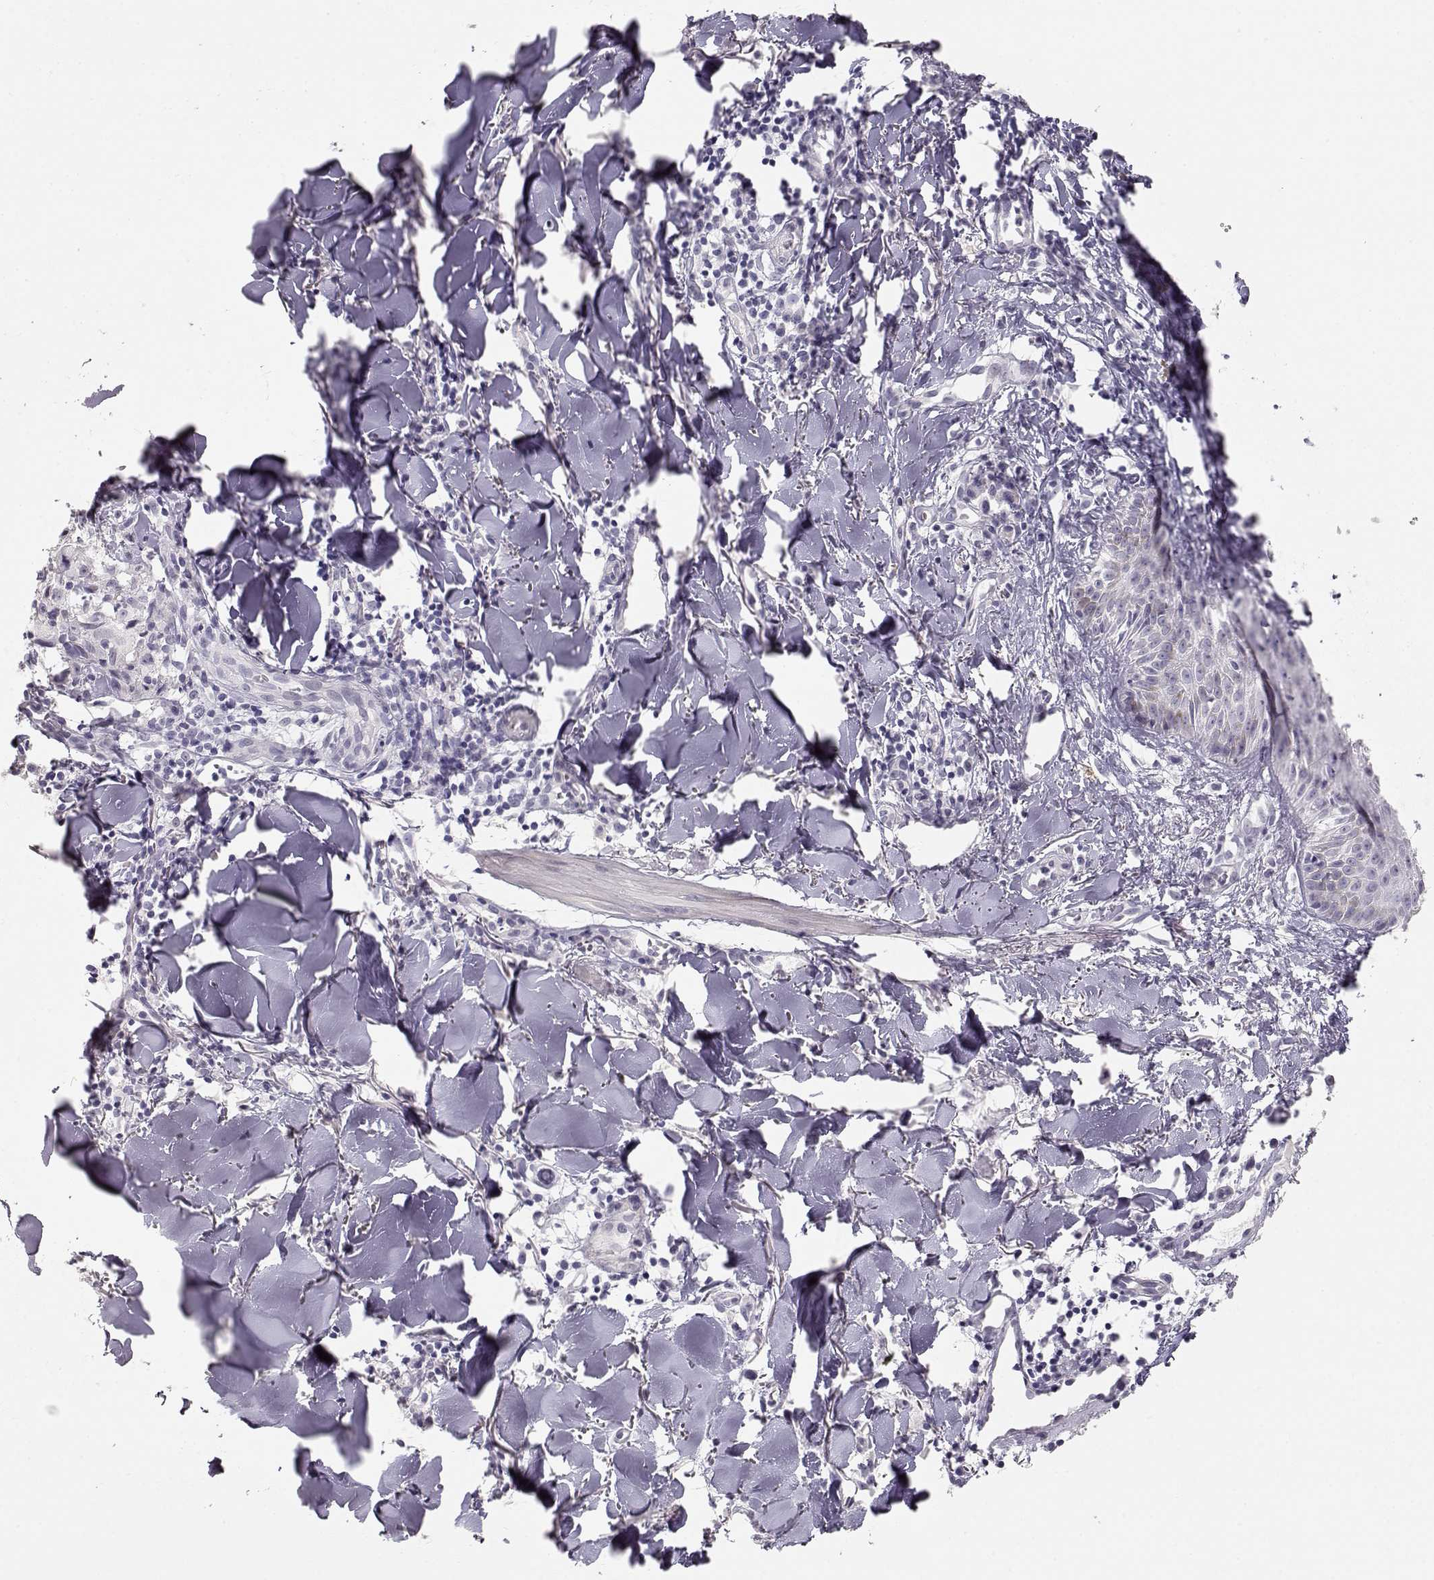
{"staining": {"intensity": "negative", "quantity": "none", "location": "none"}, "tissue": "melanoma", "cell_type": "Tumor cells", "image_type": "cancer", "snomed": [{"axis": "morphology", "description": "Malignant melanoma, NOS"}, {"axis": "topography", "description": "Skin"}], "caption": "The micrograph reveals no significant expression in tumor cells of melanoma.", "gene": "TKTL1", "patient": {"sex": "male", "age": 51}}